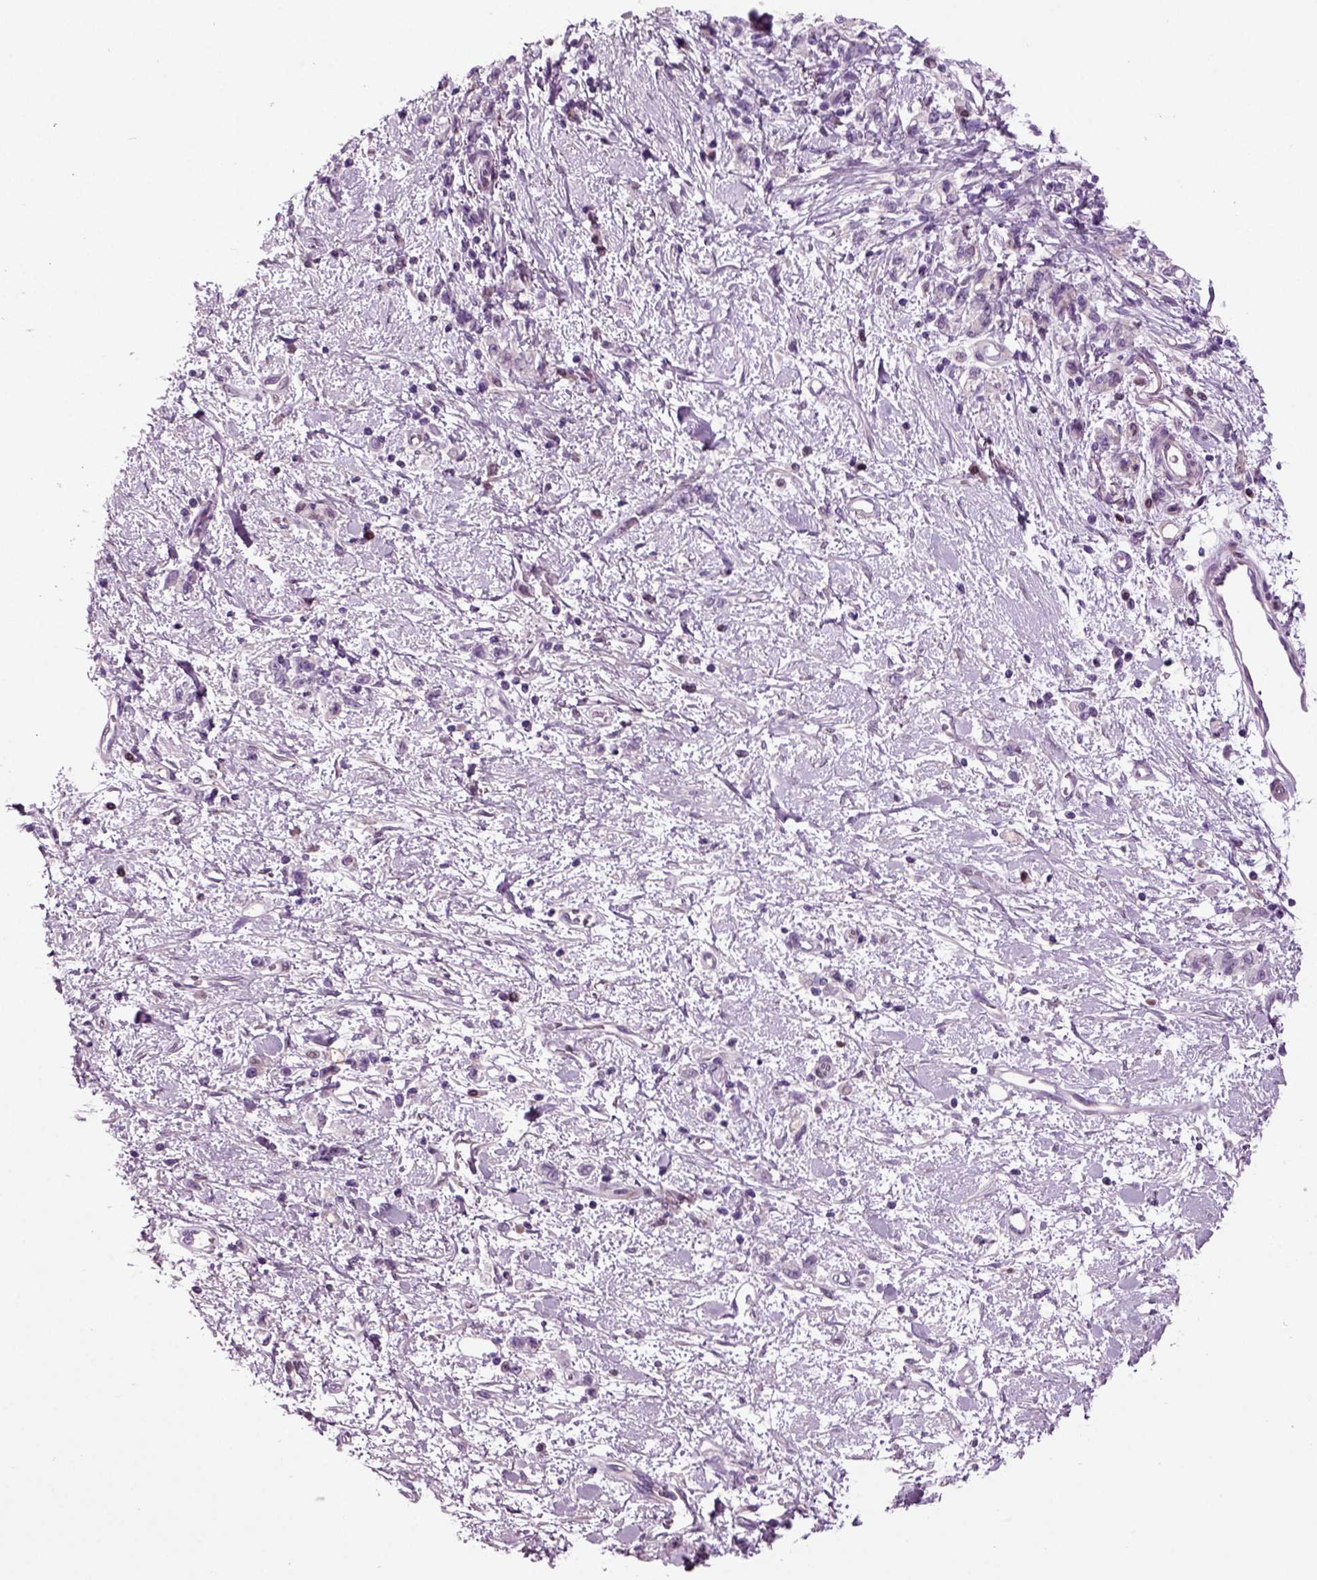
{"staining": {"intensity": "negative", "quantity": "none", "location": "none"}, "tissue": "stomach cancer", "cell_type": "Tumor cells", "image_type": "cancer", "snomed": [{"axis": "morphology", "description": "Adenocarcinoma, NOS"}, {"axis": "topography", "description": "Stomach"}], "caption": "The histopathology image displays no staining of tumor cells in stomach cancer.", "gene": "ARID3A", "patient": {"sex": "male", "age": 77}}